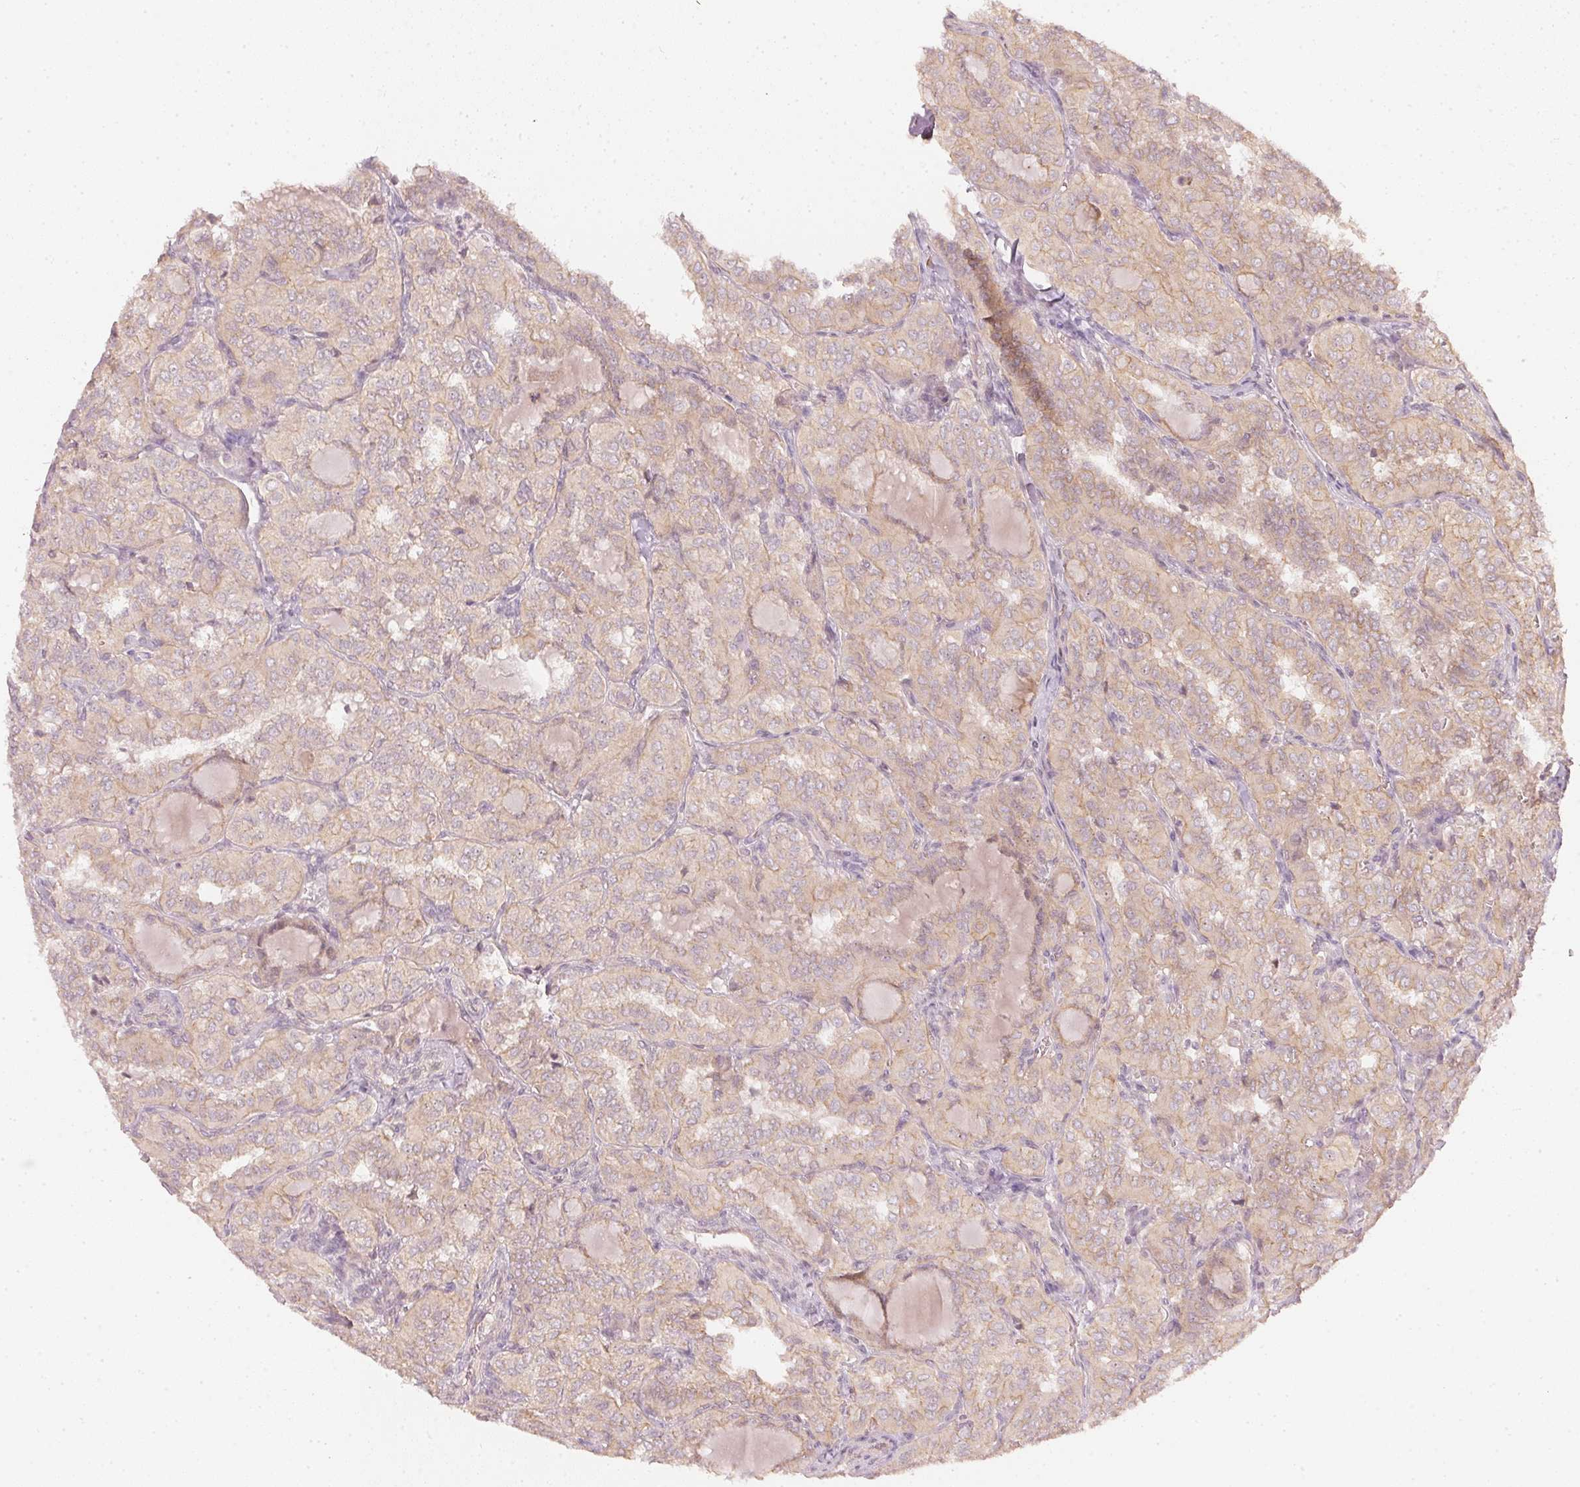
{"staining": {"intensity": "weak", "quantity": "<25%", "location": "cytoplasmic/membranous"}, "tissue": "thyroid cancer", "cell_type": "Tumor cells", "image_type": "cancer", "snomed": [{"axis": "morphology", "description": "Papillary adenocarcinoma, NOS"}, {"axis": "topography", "description": "Thyroid gland"}], "caption": "DAB (3,3'-diaminobenzidine) immunohistochemical staining of human thyroid cancer shows no significant expression in tumor cells.", "gene": "WDR54", "patient": {"sex": "female", "age": 41}}